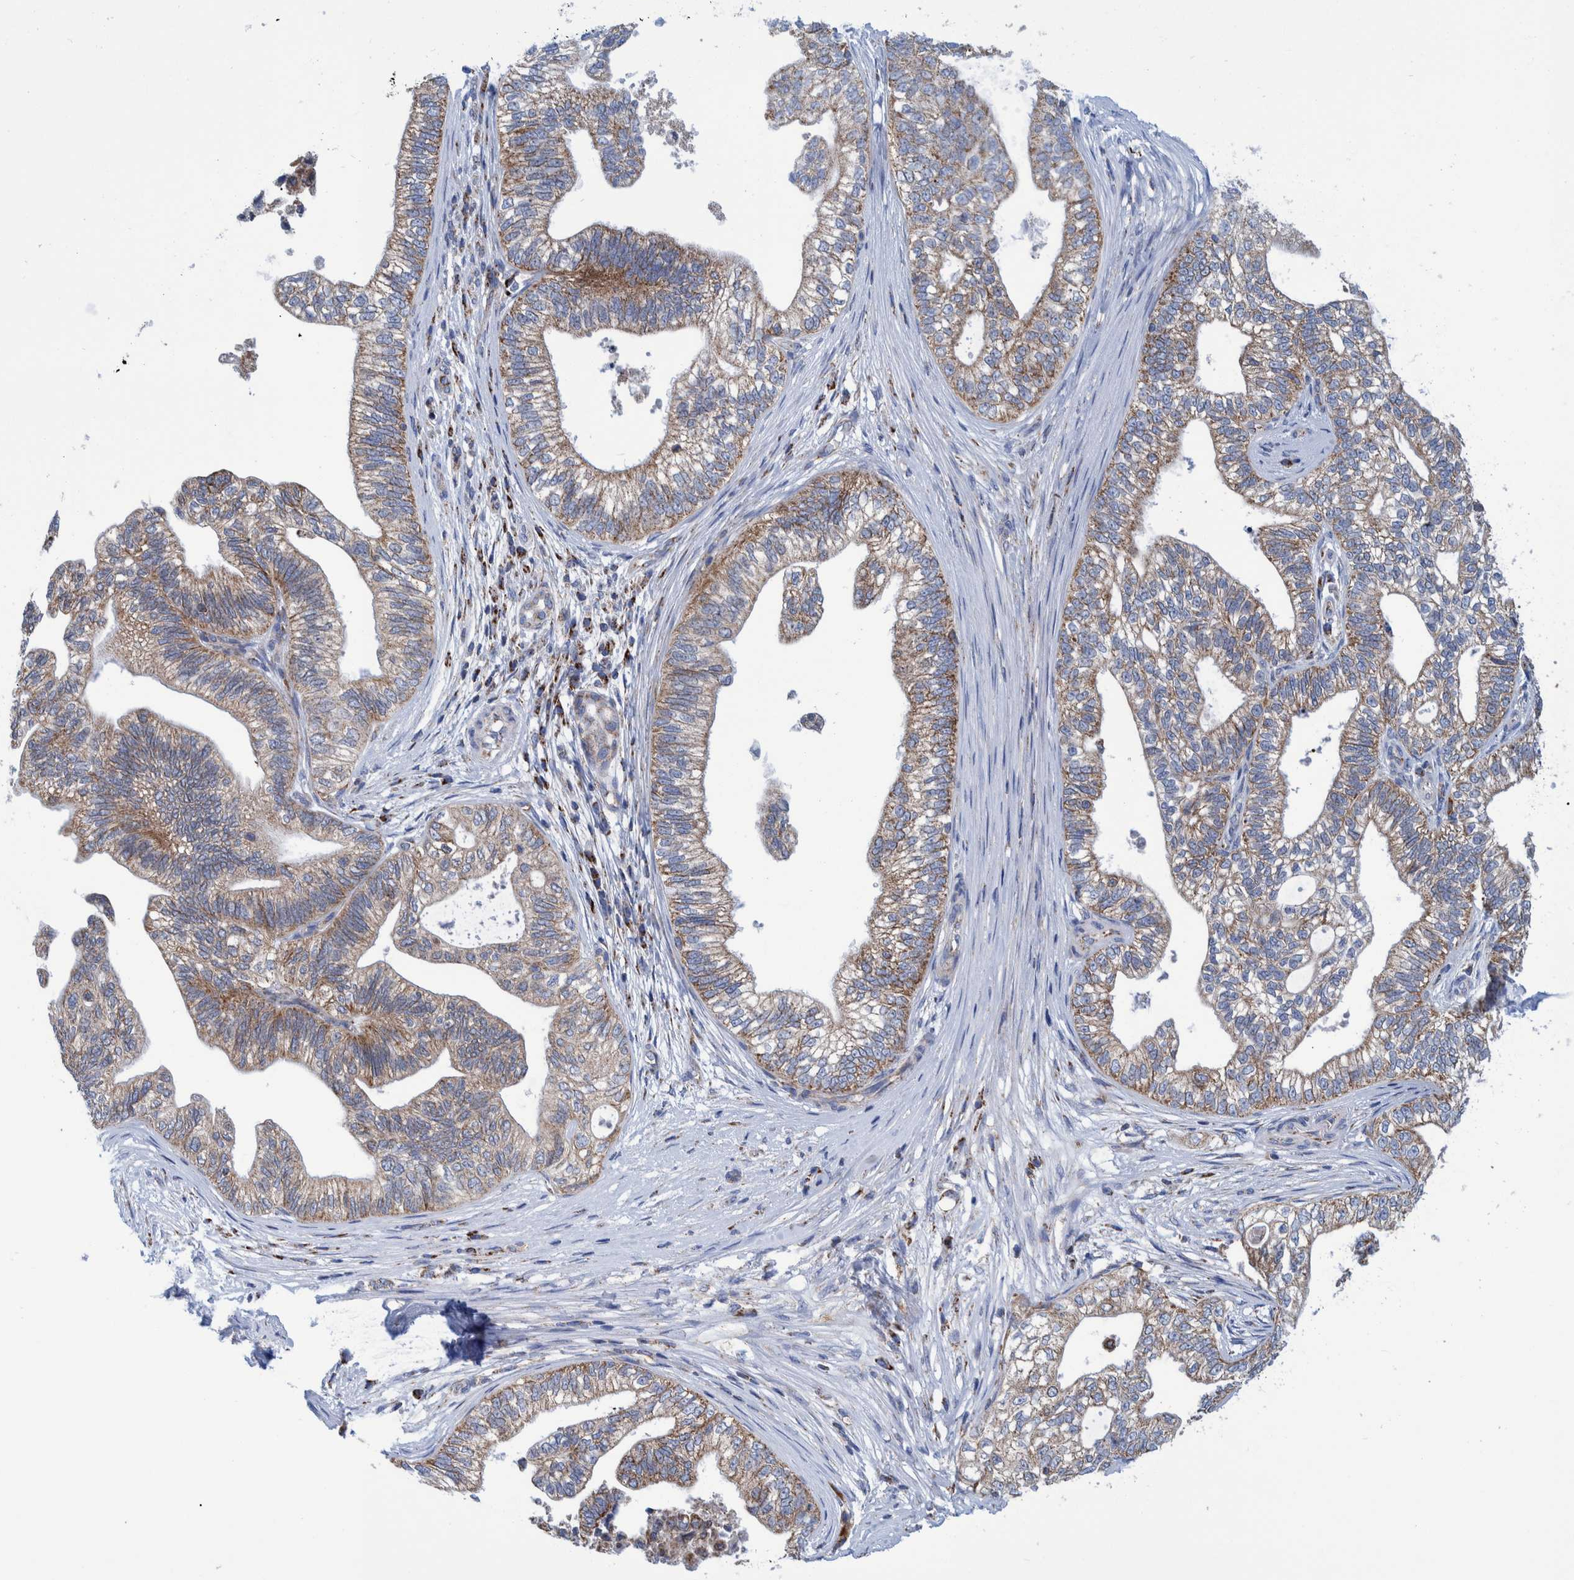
{"staining": {"intensity": "moderate", "quantity": ">75%", "location": "cytoplasmic/membranous"}, "tissue": "pancreatic cancer", "cell_type": "Tumor cells", "image_type": "cancer", "snomed": [{"axis": "morphology", "description": "Adenocarcinoma, NOS"}, {"axis": "topography", "description": "Pancreas"}], "caption": "Approximately >75% of tumor cells in pancreatic adenocarcinoma exhibit moderate cytoplasmic/membranous protein positivity as visualized by brown immunohistochemical staining.", "gene": "BZW2", "patient": {"sex": "male", "age": 72}}